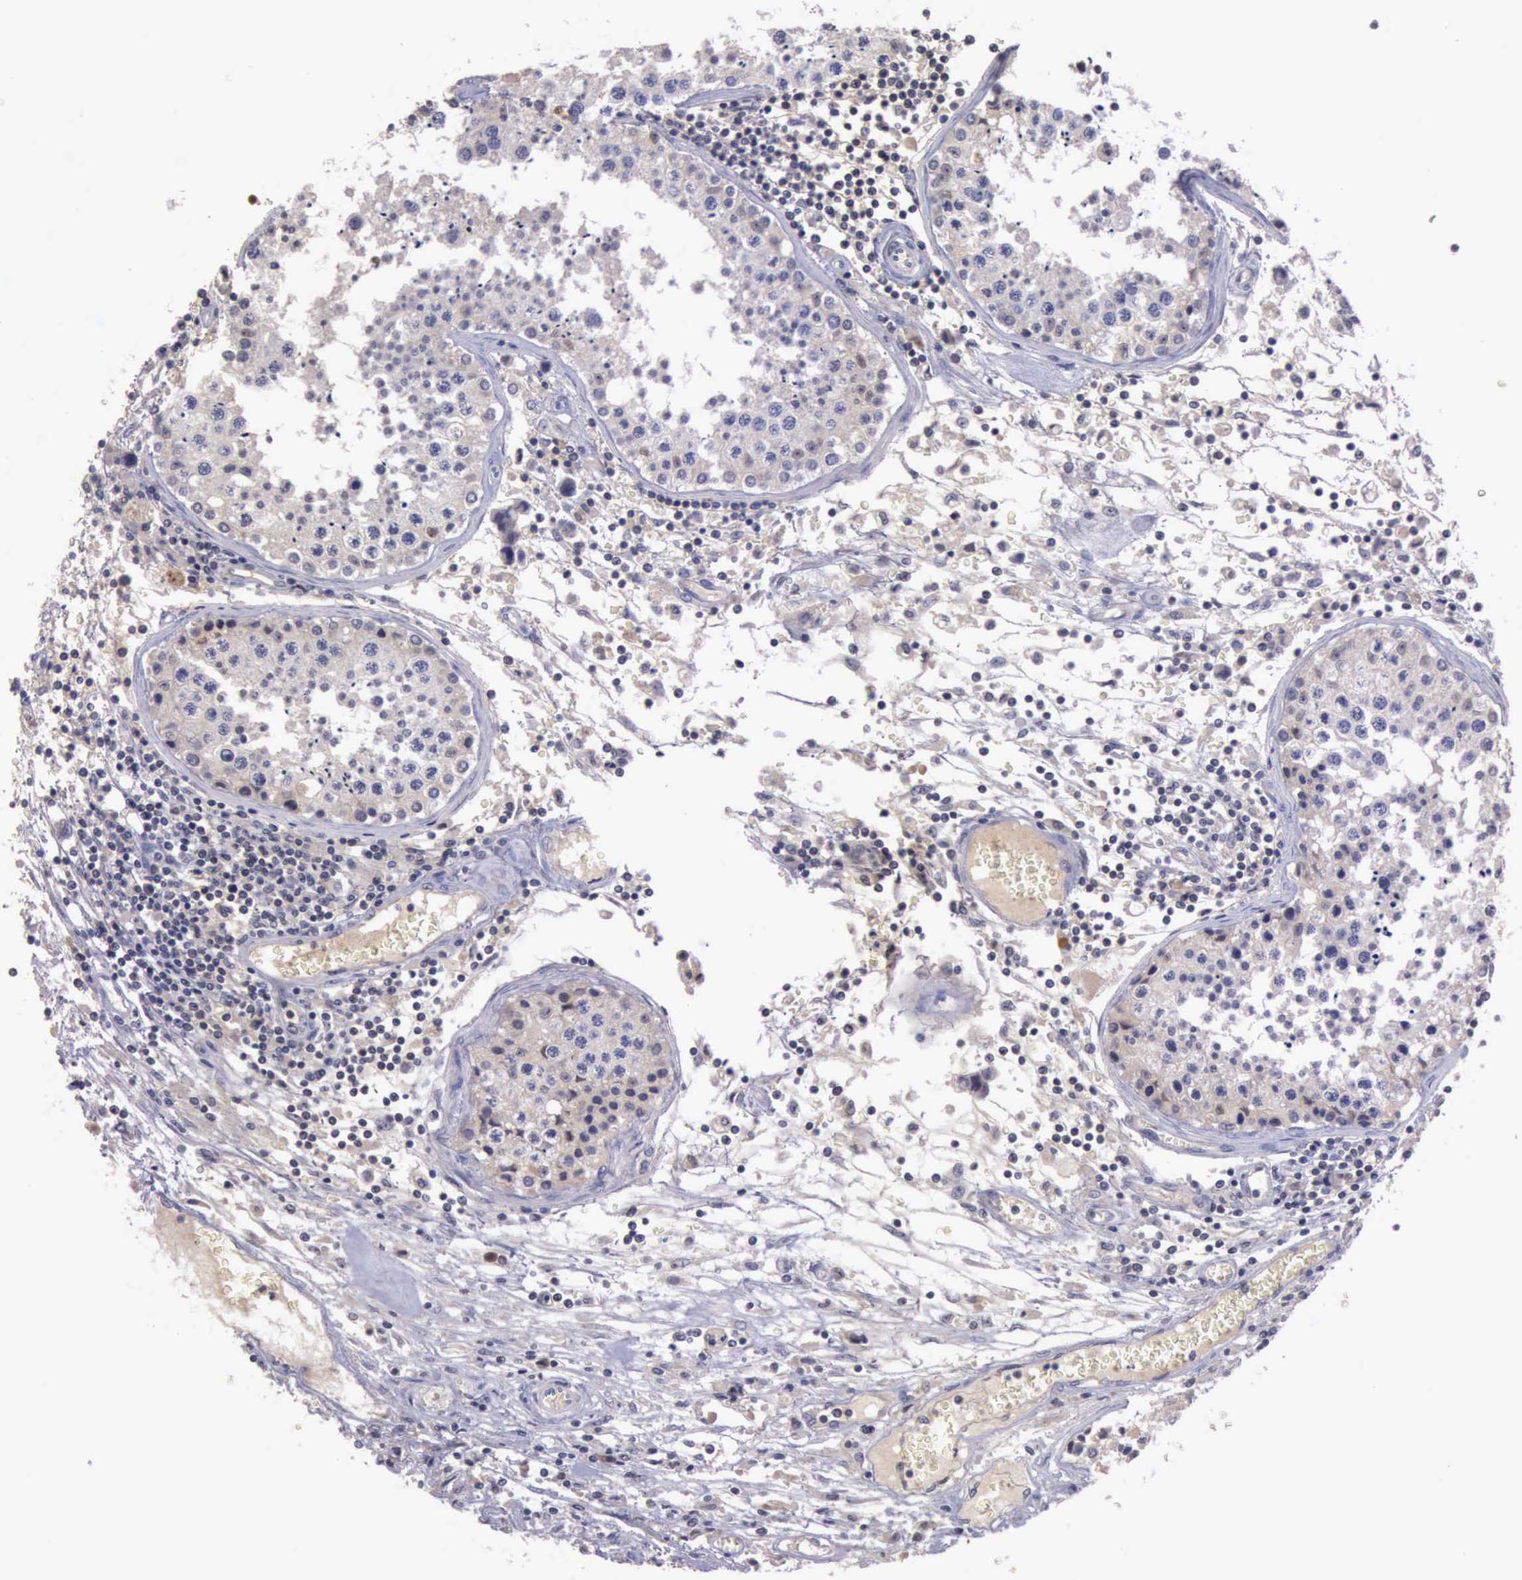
{"staining": {"intensity": "weak", "quantity": "<25%", "location": "cytoplasmic/membranous"}, "tissue": "testis cancer", "cell_type": "Tumor cells", "image_type": "cancer", "snomed": [{"axis": "morphology", "description": "Carcinoma, Embryonal, NOS"}, {"axis": "topography", "description": "Testis"}], "caption": "Human testis cancer stained for a protein using immunohistochemistry (IHC) reveals no positivity in tumor cells.", "gene": "RAB39B", "patient": {"sex": "male", "age": 31}}